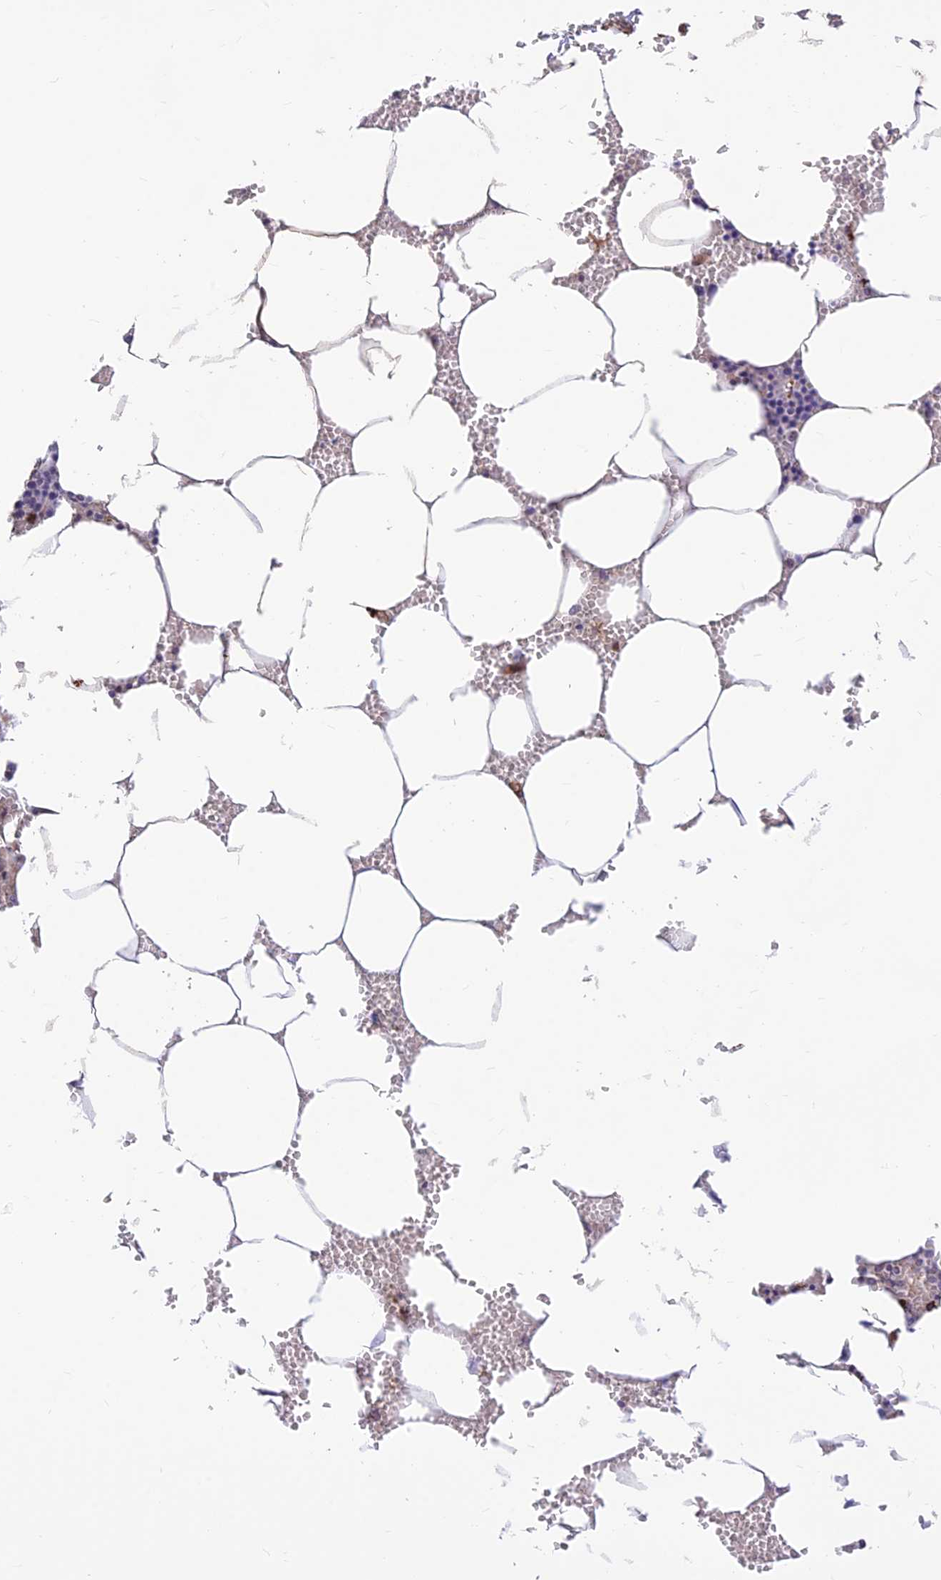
{"staining": {"intensity": "moderate", "quantity": "<25%", "location": "cytoplasmic/membranous"}, "tissue": "bone marrow", "cell_type": "Hematopoietic cells", "image_type": "normal", "snomed": [{"axis": "morphology", "description": "Normal tissue, NOS"}, {"axis": "topography", "description": "Bone marrow"}], "caption": "The immunohistochemical stain shows moderate cytoplasmic/membranous positivity in hematopoietic cells of normal bone marrow. The staining is performed using DAB brown chromogen to label protein expression. The nuclei are counter-stained blue using hematoxylin.", "gene": "ALDH1L2", "patient": {"sex": "male", "age": 70}}